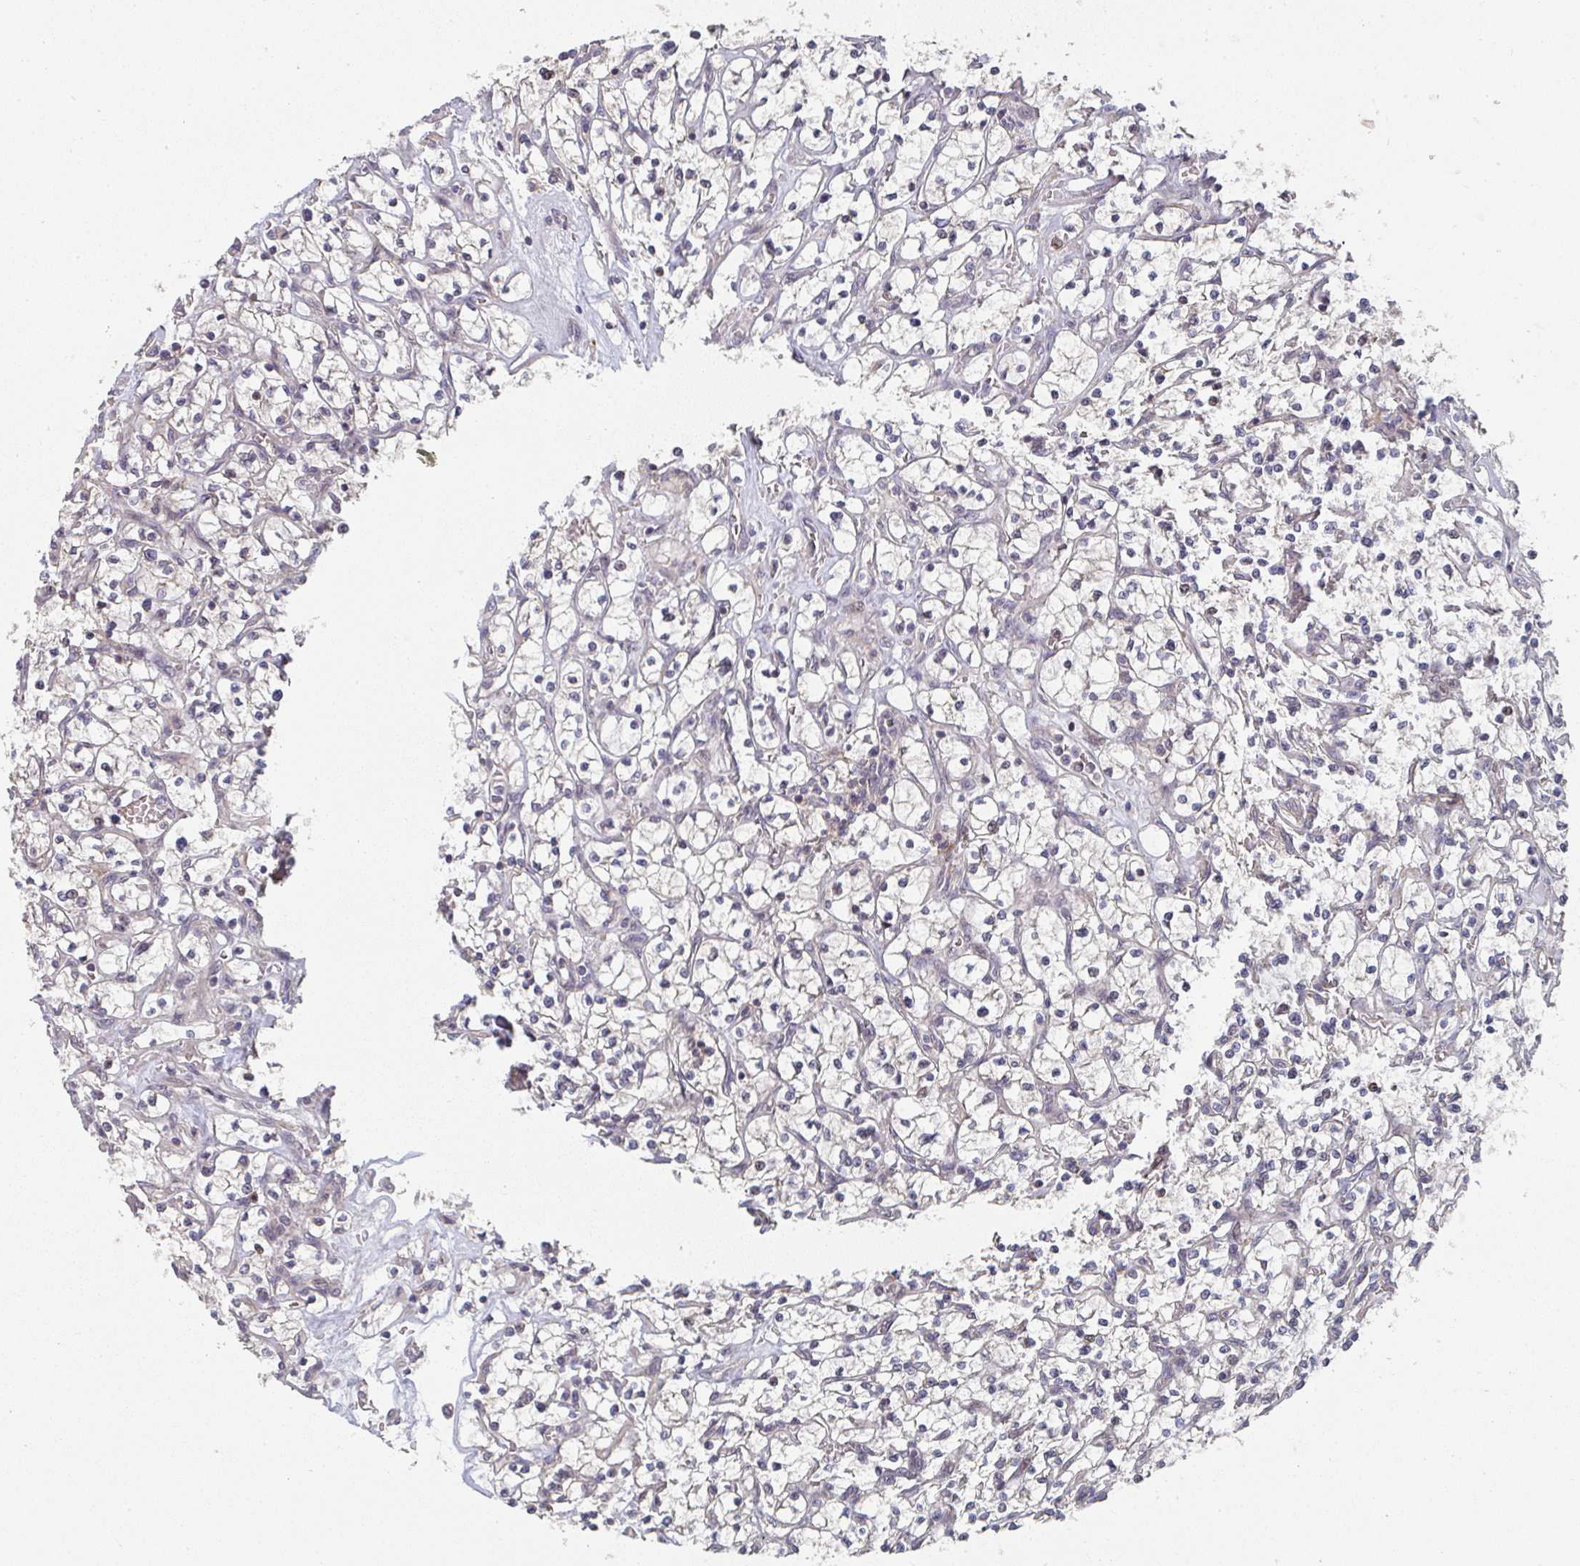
{"staining": {"intensity": "negative", "quantity": "none", "location": "none"}, "tissue": "renal cancer", "cell_type": "Tumor cells", "image_type": "cancer", "snomed": [{"axis": "morphology", "description": "Adenocarcinoma, NOS"}, {"axis": "topography", "description": "Kidney"}], "caption": "Adenocarcinoma (renal) was stained to show a protein in brown. There is no significant expression in tumor cells.", "gene": "RANGRF", "patient": {"sex": "female", "age": 64}}